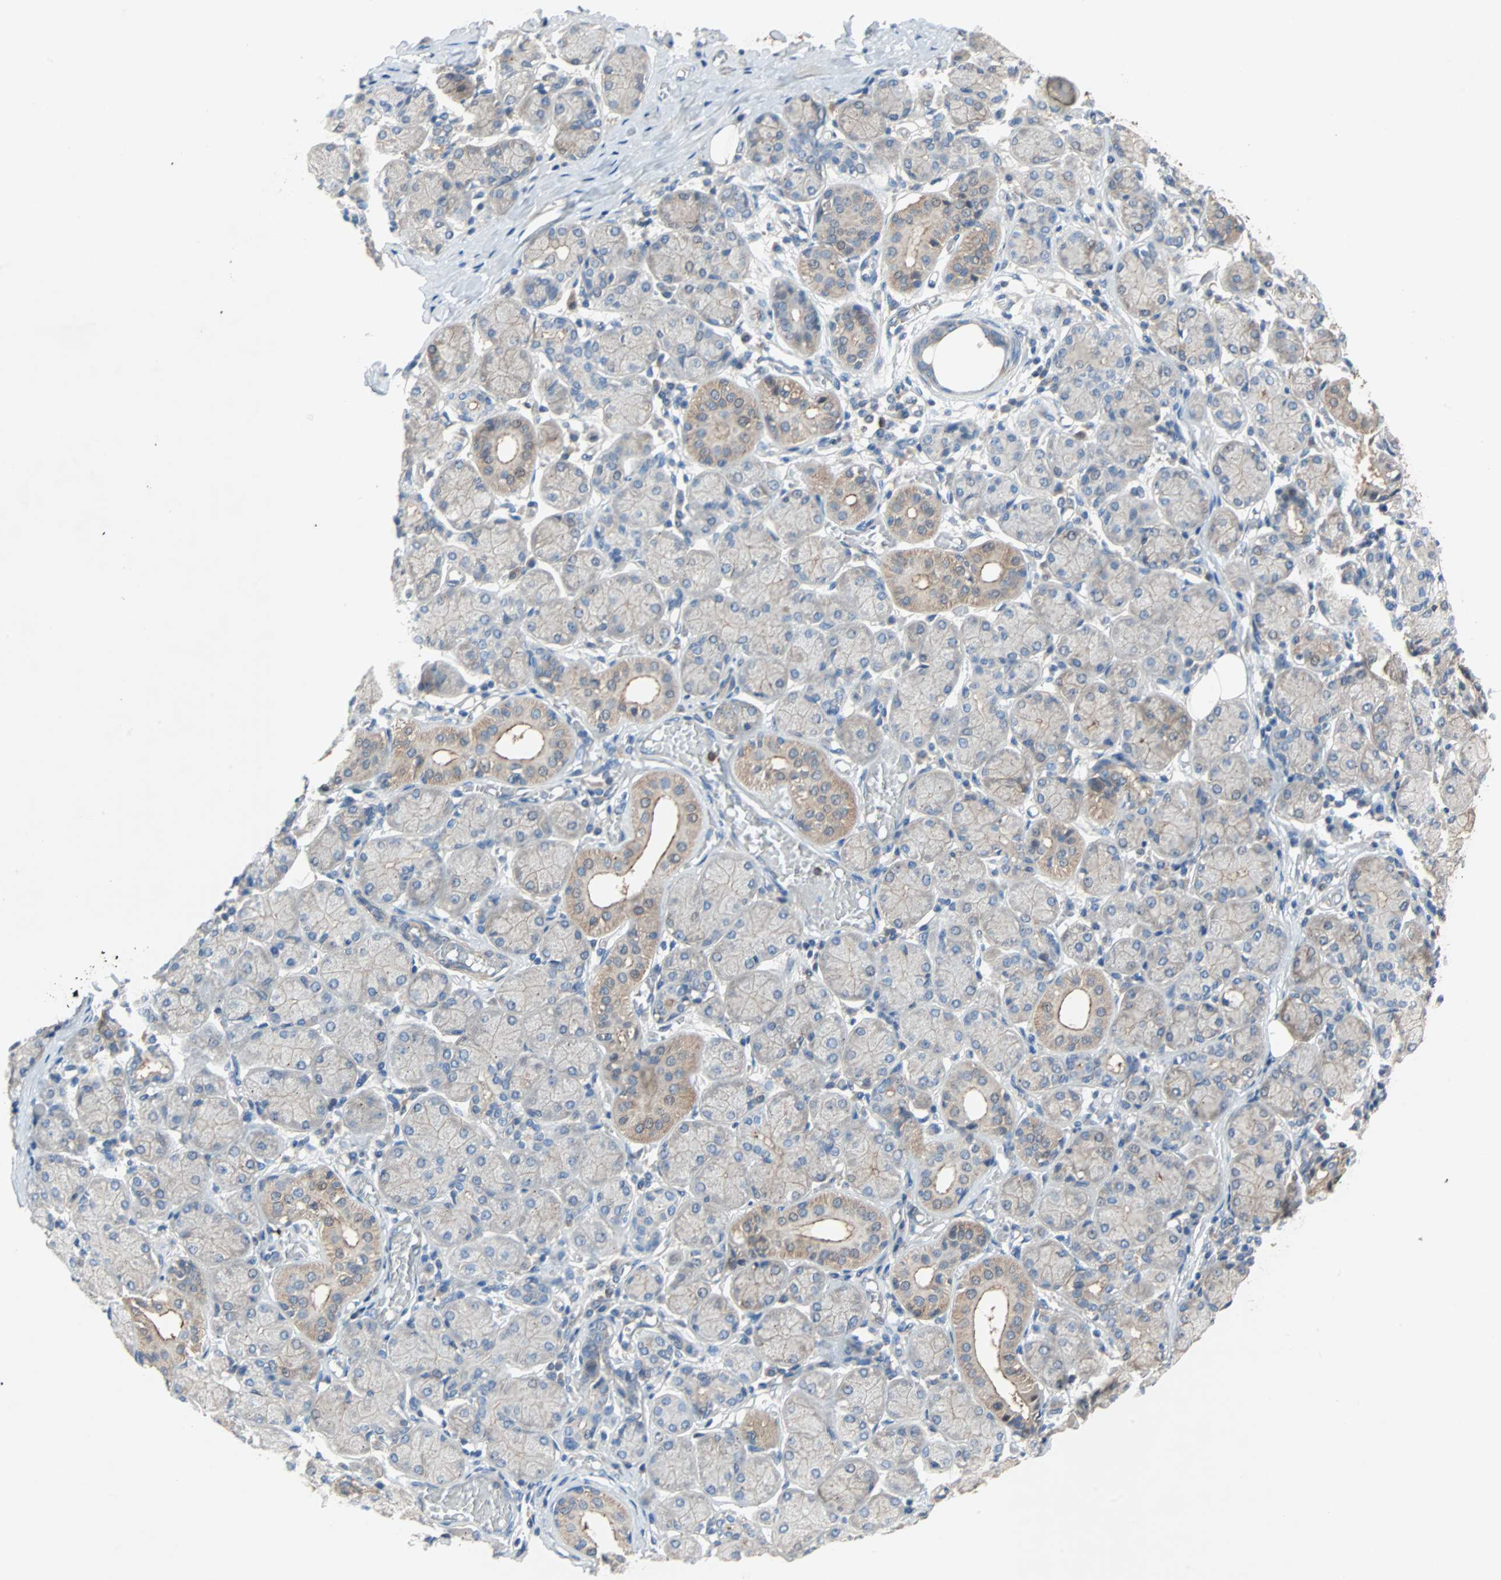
{"staining": {"intensity": "moderate", "quantity": "<25%", "location": "cytoplasmic/membranous"}, "tissue": "salivary gland", "cell_type": "Glandular cells", "image_type": "normal", "snomed": [{"axis": "morphology", "description": "Normal tissue, NOS"}, {"axis": "topography", "description": "Salivary gland"}], "caption": "Immunohistochemical staining of normal salivary gland demonstrates low levels of moderate cytoplasmic/membranous staining in about <25% of glandular cells. (brown staining indicates protein expression, while blue staining denotes nuclei).", "gene": "TNFRSF12A", "patient": {"sex": "female", "age": 24}}